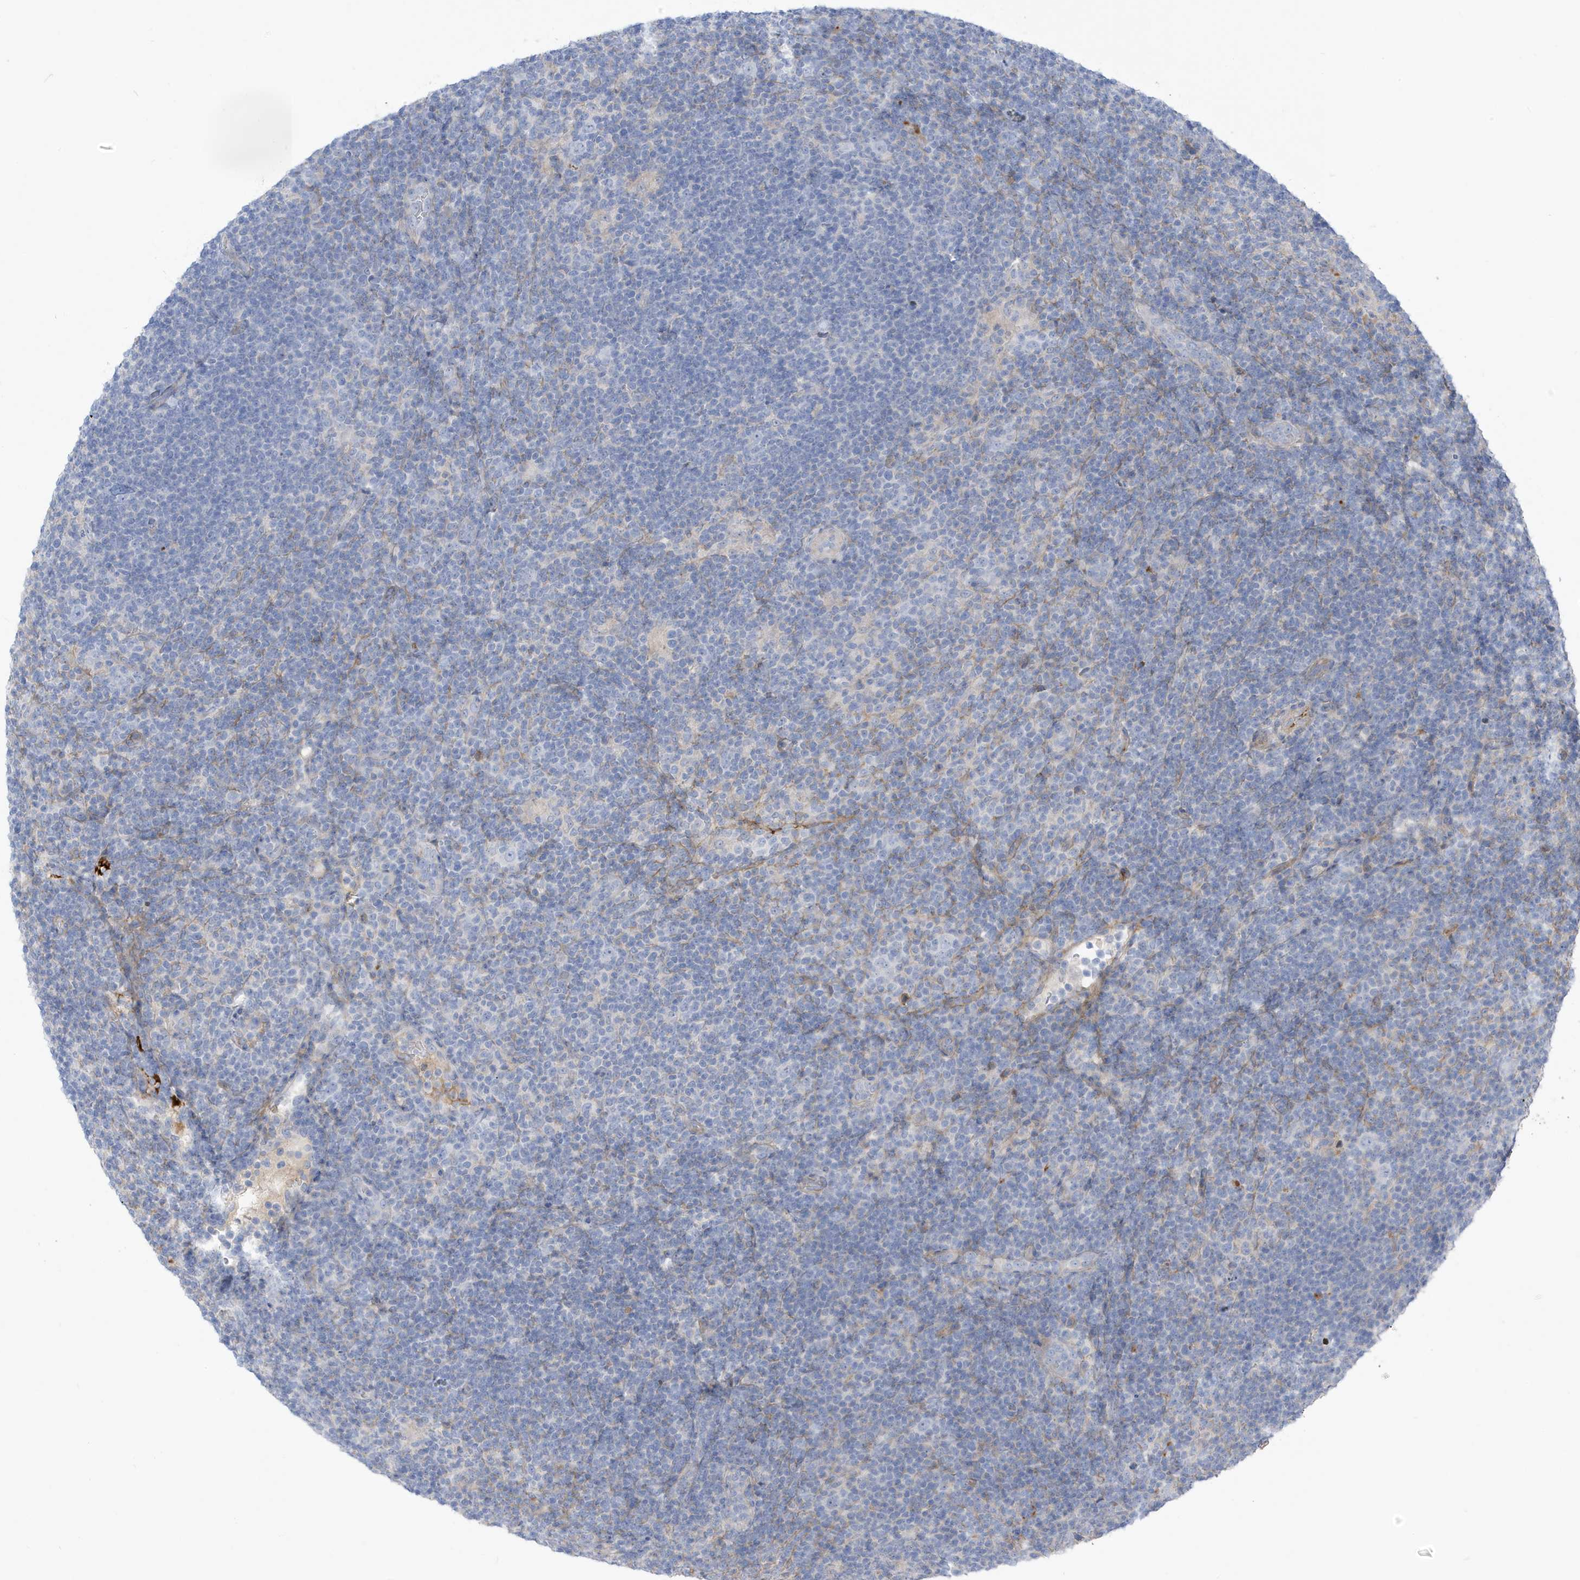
{"staining": {"intensity": "negative", "quantity": "none", "location": "none"}, "tissue": "lymphoma", "cell_type": "Tumor cells", "image_type": "cancer", "snomed": [{"axis": "morphology", "description": "Hodgkin's disease, NOS"}, {"axis": "topography", "description": "Lymph node"}], "caption": "Tumor cells show no significant expression in lymphoma.", "gene": "ATP13A5", "patient": {"sex": "female", "age": 57}}